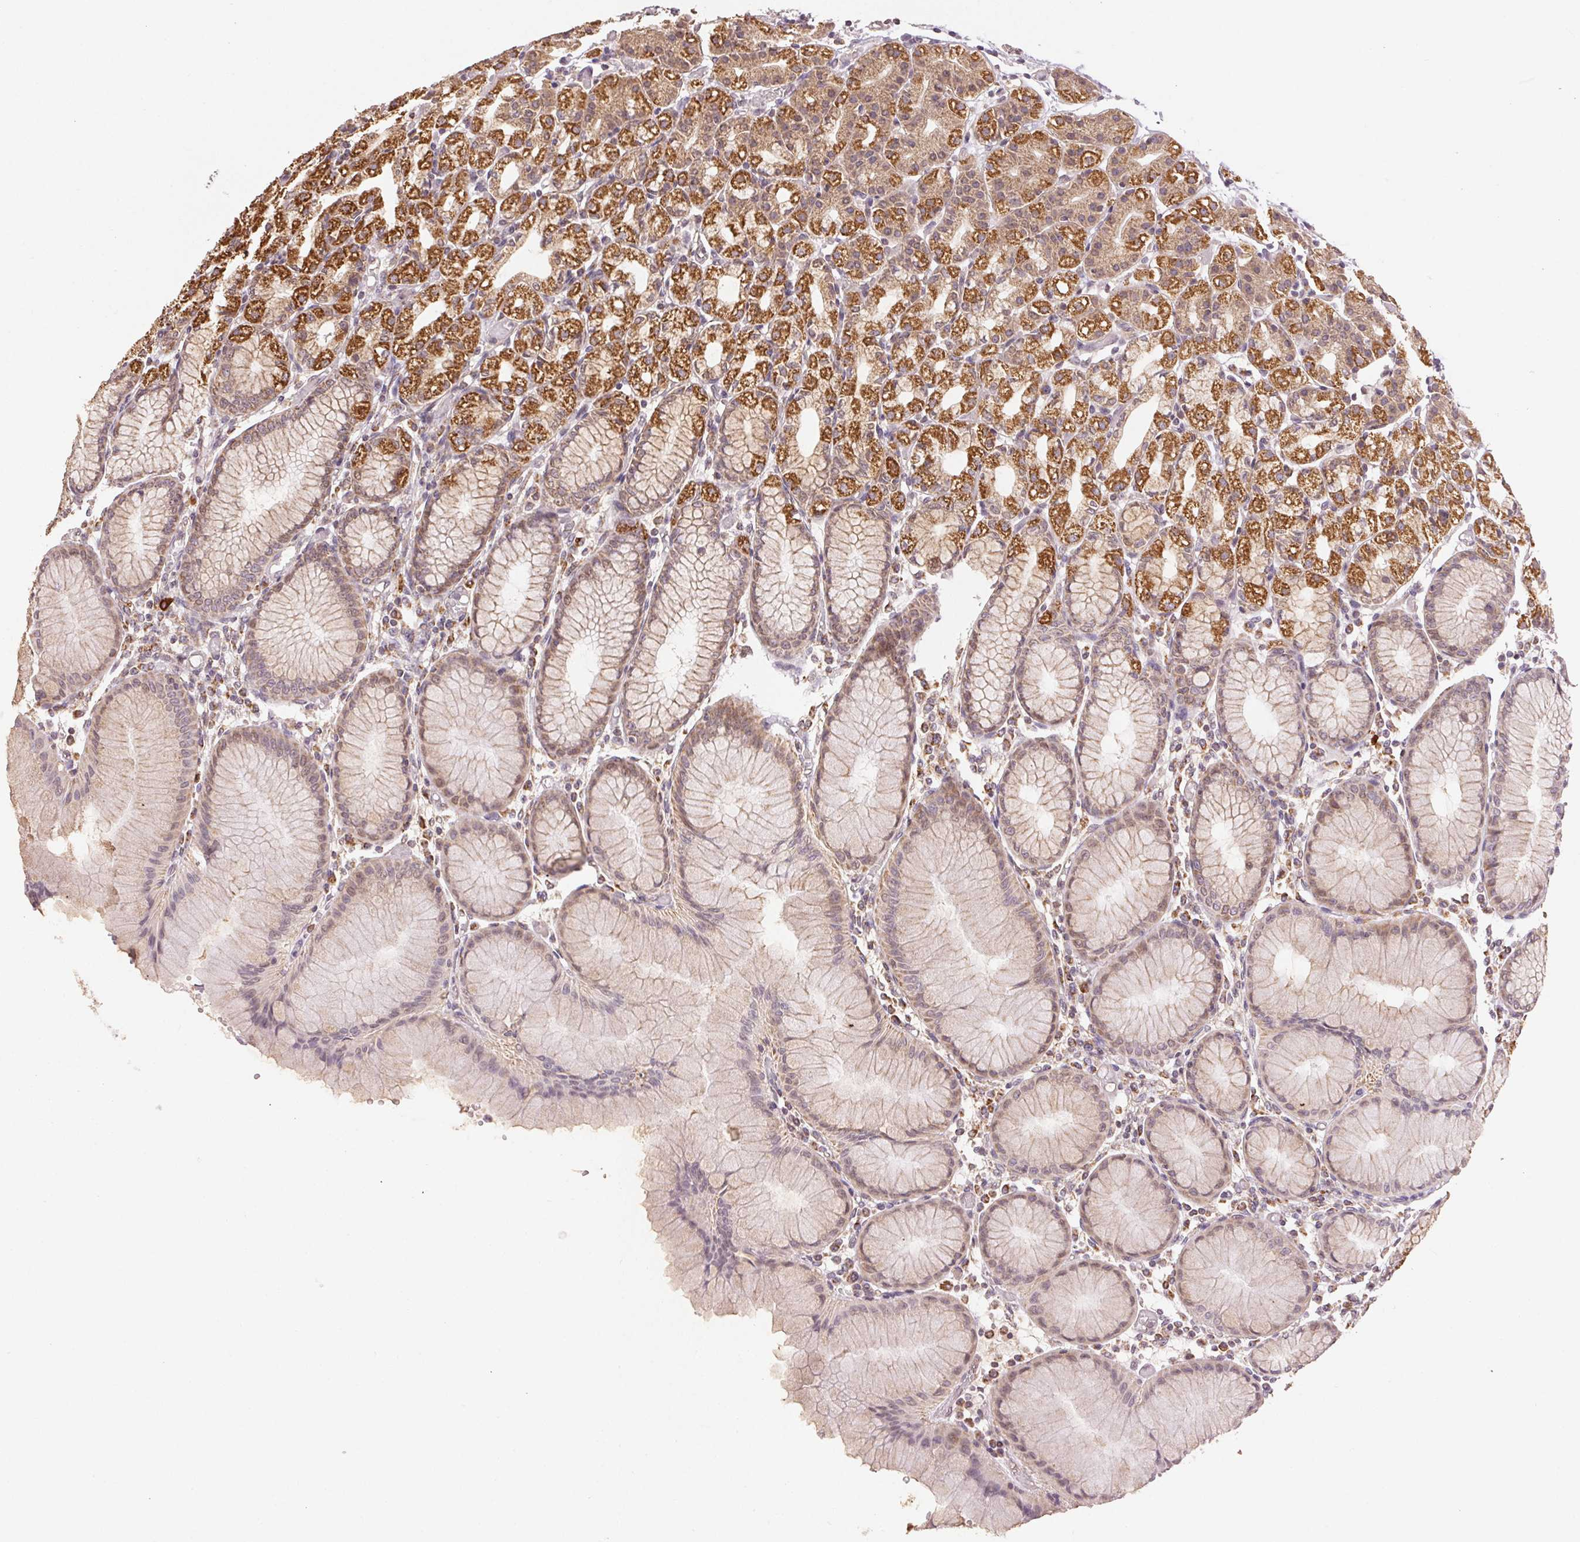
{"staining": {"intensity": "strong", "quantity": "25%-75%", "location": "cytoplasmic/membranous"}, "tissue": "stomach", "cell_type": "Glandular cells", "image_type": "normal", "snomed": [{"axis": "morphology", "description": "Normal tissue, NOS"}, {"axis": "topography", "description": "Stomach"}], "caption": "Immunohistochemistry image of unremarkable stomach stained for a protein (brown), which displays high levels of strong cytoplasmic/membranous expression in approximately 25%-75% of glandular cells.", "gene": "CLASP1", "patient": {"sex": "female", "age": 57}}